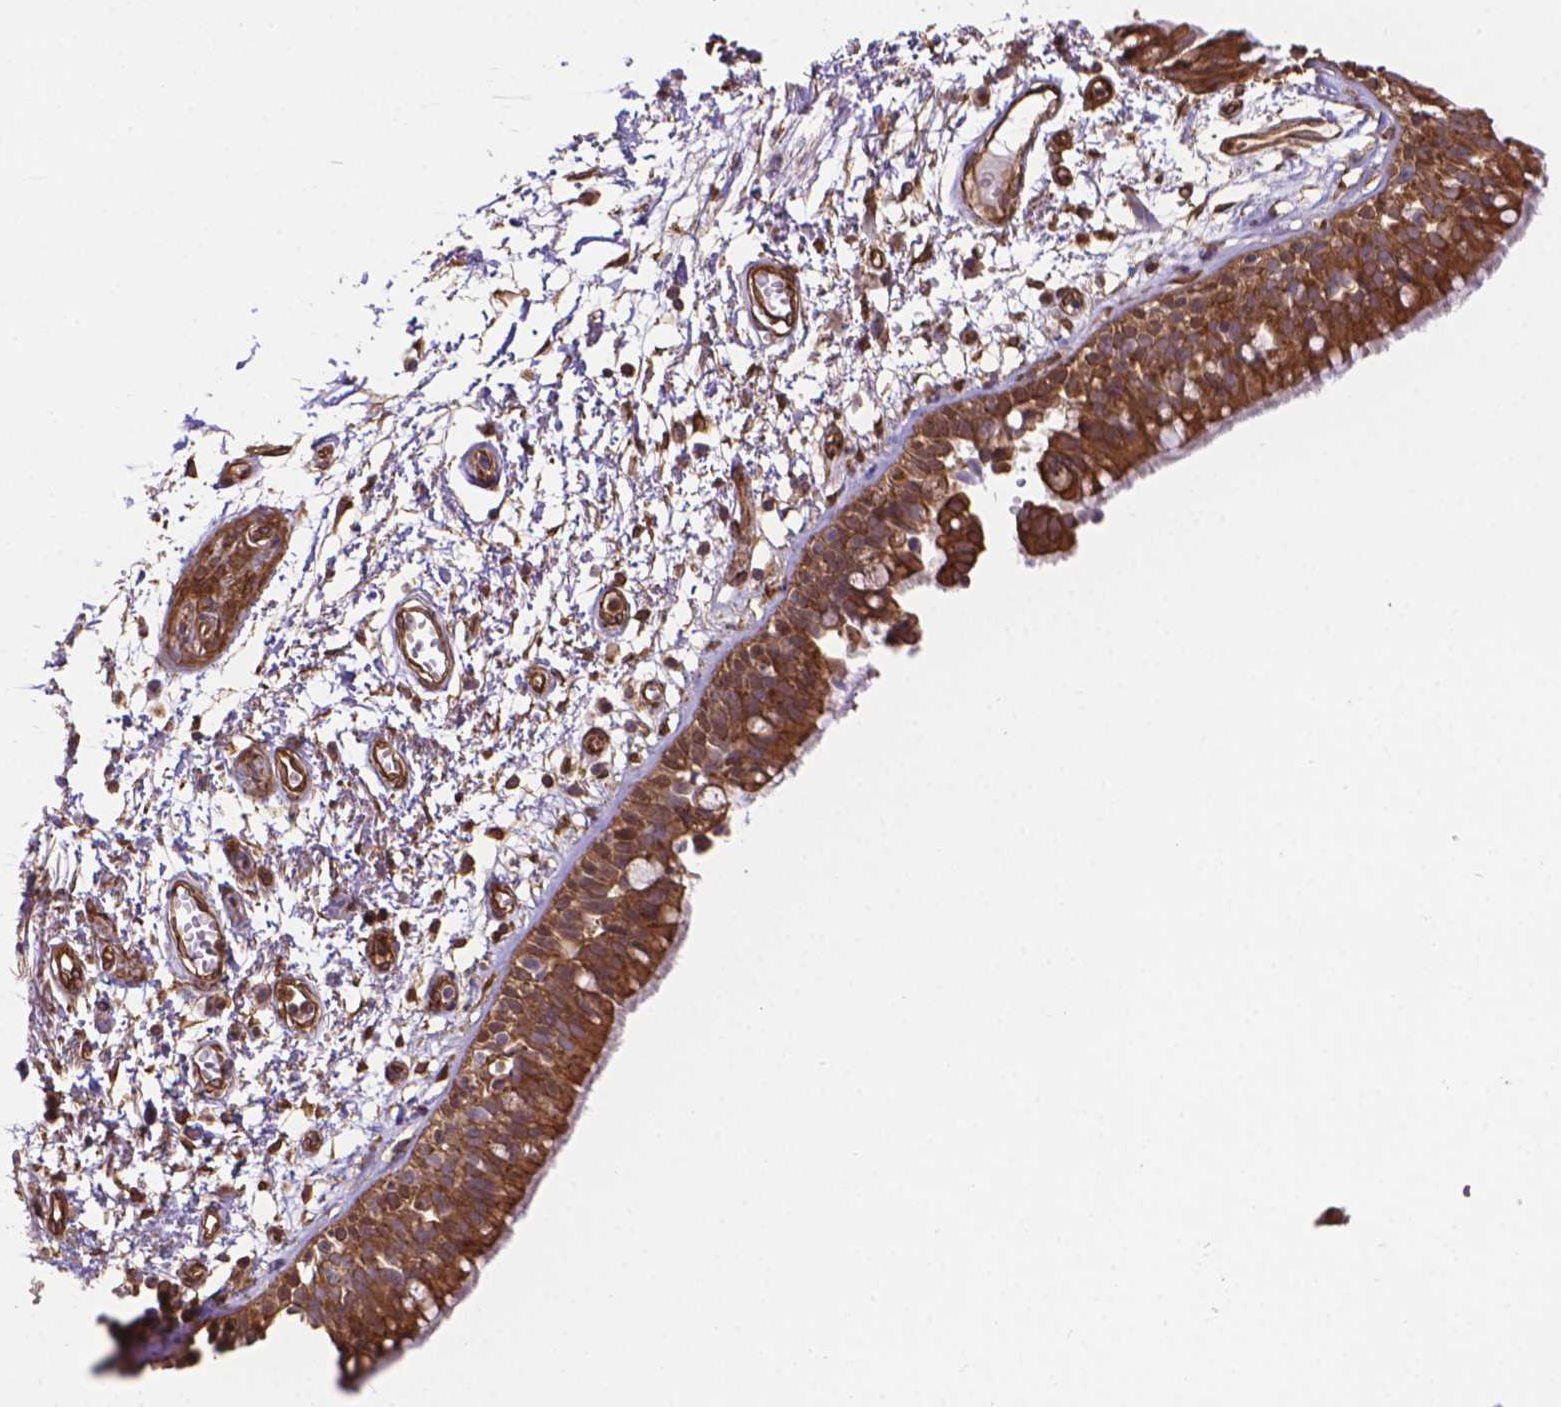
{"staining": {"intensity": "moderate", "quantity": ">75%", "location": "cytoplasmic/membranous"}, "tissue": "bronchus", "cell_type": "Respiratory epithelial cells", "image_type": "normal", "snomed": [{"axis": "morphology", "description": "Normal tissue, NOS"}, {"axis": "morphology", "description": "Squamous cell carcinoma, NOS"}, {"axis": "topography", "description": "Cartilage tissue"}, {"axis": "topography", "description": "Bronchus"}, {"axis": "topography", "description": "Lung"}], "caption": "Bronchus stained with DAB immunohistochemistry (IHC) displays medium levels of moderate cytoplasmic/membranous staining in approximately >75% of respiratory epithelial cells. The protein of interest is shown in brown color, while the nuclei are stained blue.", "gene": "YAP1", "patient": {"sex": "male", "age": 66}}